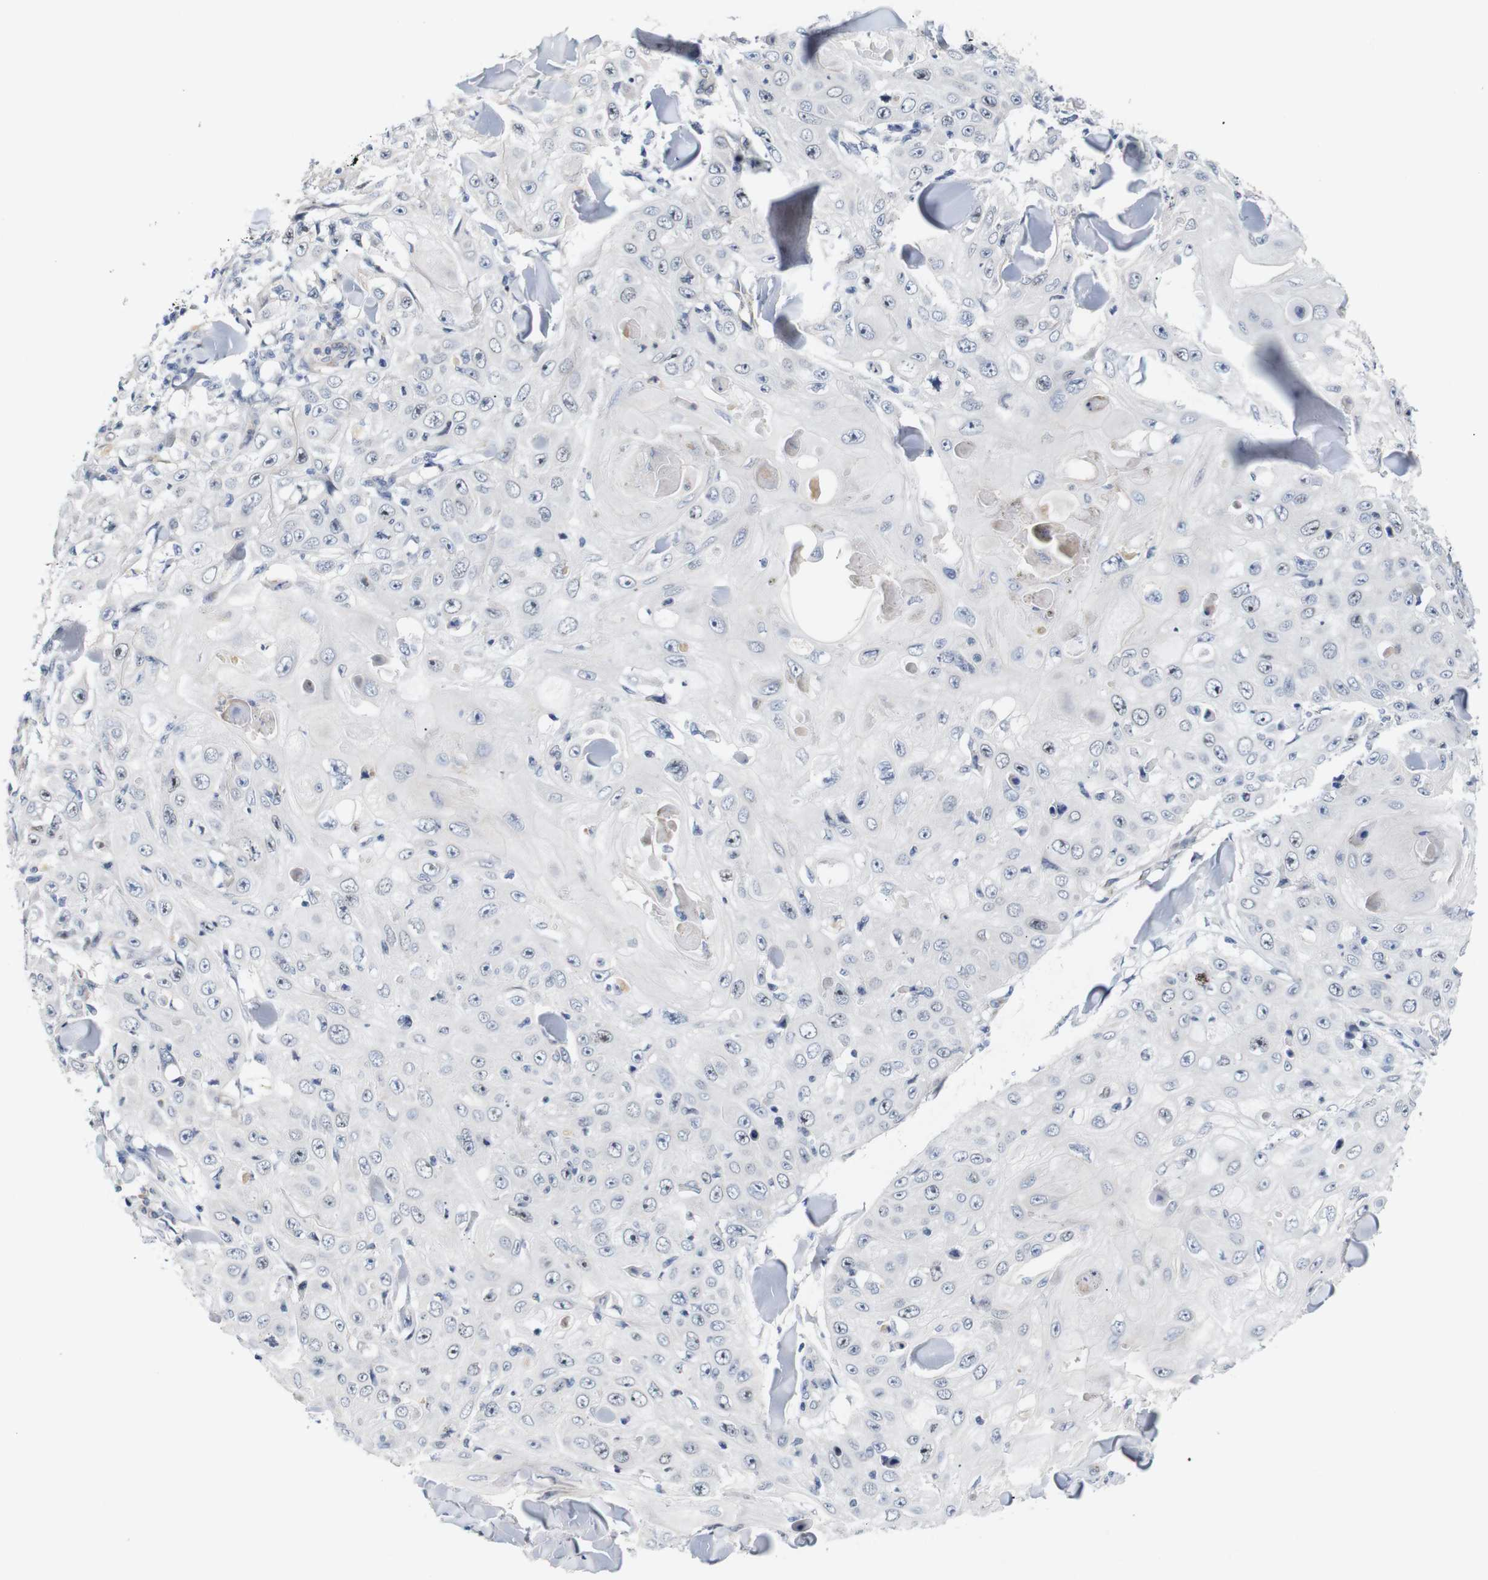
{"staining": {"intensity": "negative", "quantity": "none", "location": "none"}, "tissue": "skin cancer", "cell_type": "Tumor cells", "image_type": "cancer", "snomed": [{"axis": "morphology", "description": "Squamous cell carcinoma, NOS"}, {"axis": "topography", "description": "Skin"}], "caption": "A photomicrograph of human skin squamous cell carcinoma is negative for staining in tumor cells.", "gene": "CYB561", "patient": {"sex": "male", "age": 86}}